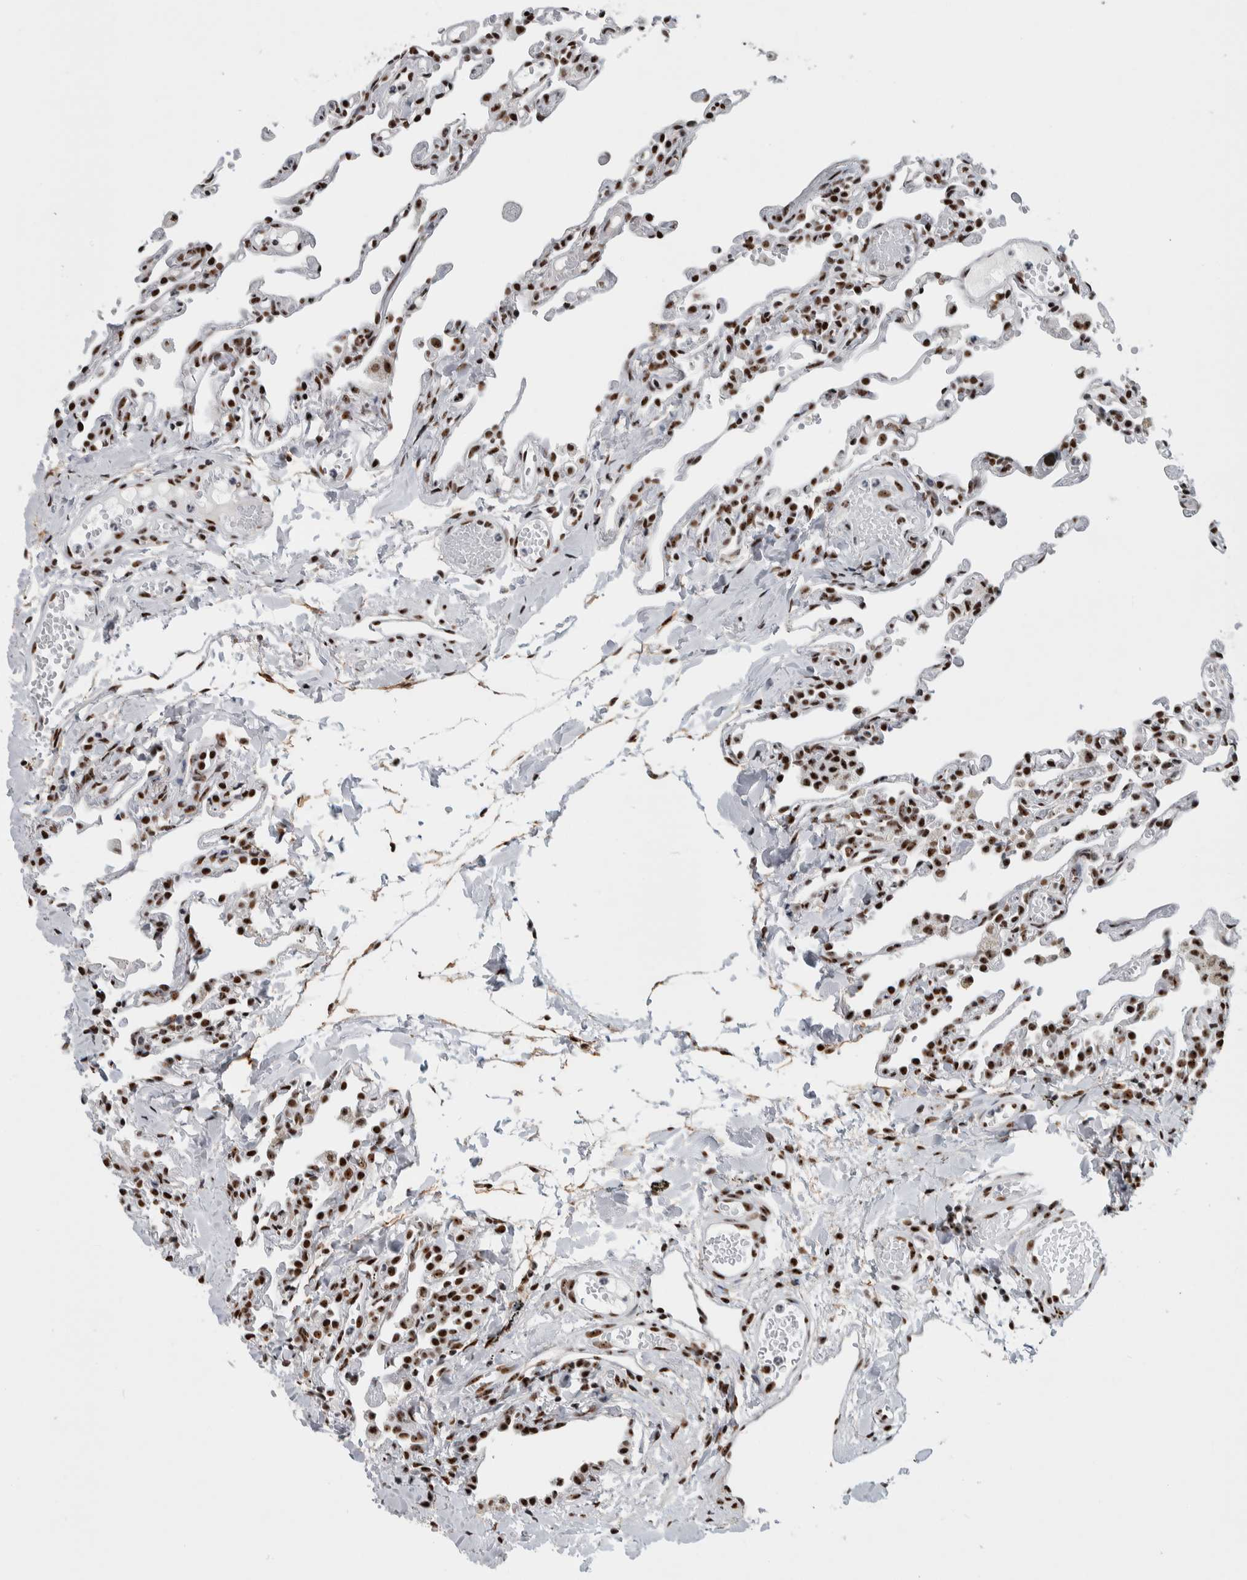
{"staining": {"intensity": "strong", "quantity": ">75%", "location": "nuclear"}, "tissue": "lung", "cell_type": "Alveolar cells", "image_type": "normal", "snomed": [{"axis": "morphology", "description": "Normal tissue, NOS"}, {"axis": "topography", "description": "Lung"}], "caption": "Immunohistochemical staining of benign human lung demonstrates high levels of strong nuclear positivity in approximately >75% of alveolar cells.", "gene": "NCL", "patient": {"sex": "male", "age": 21}}